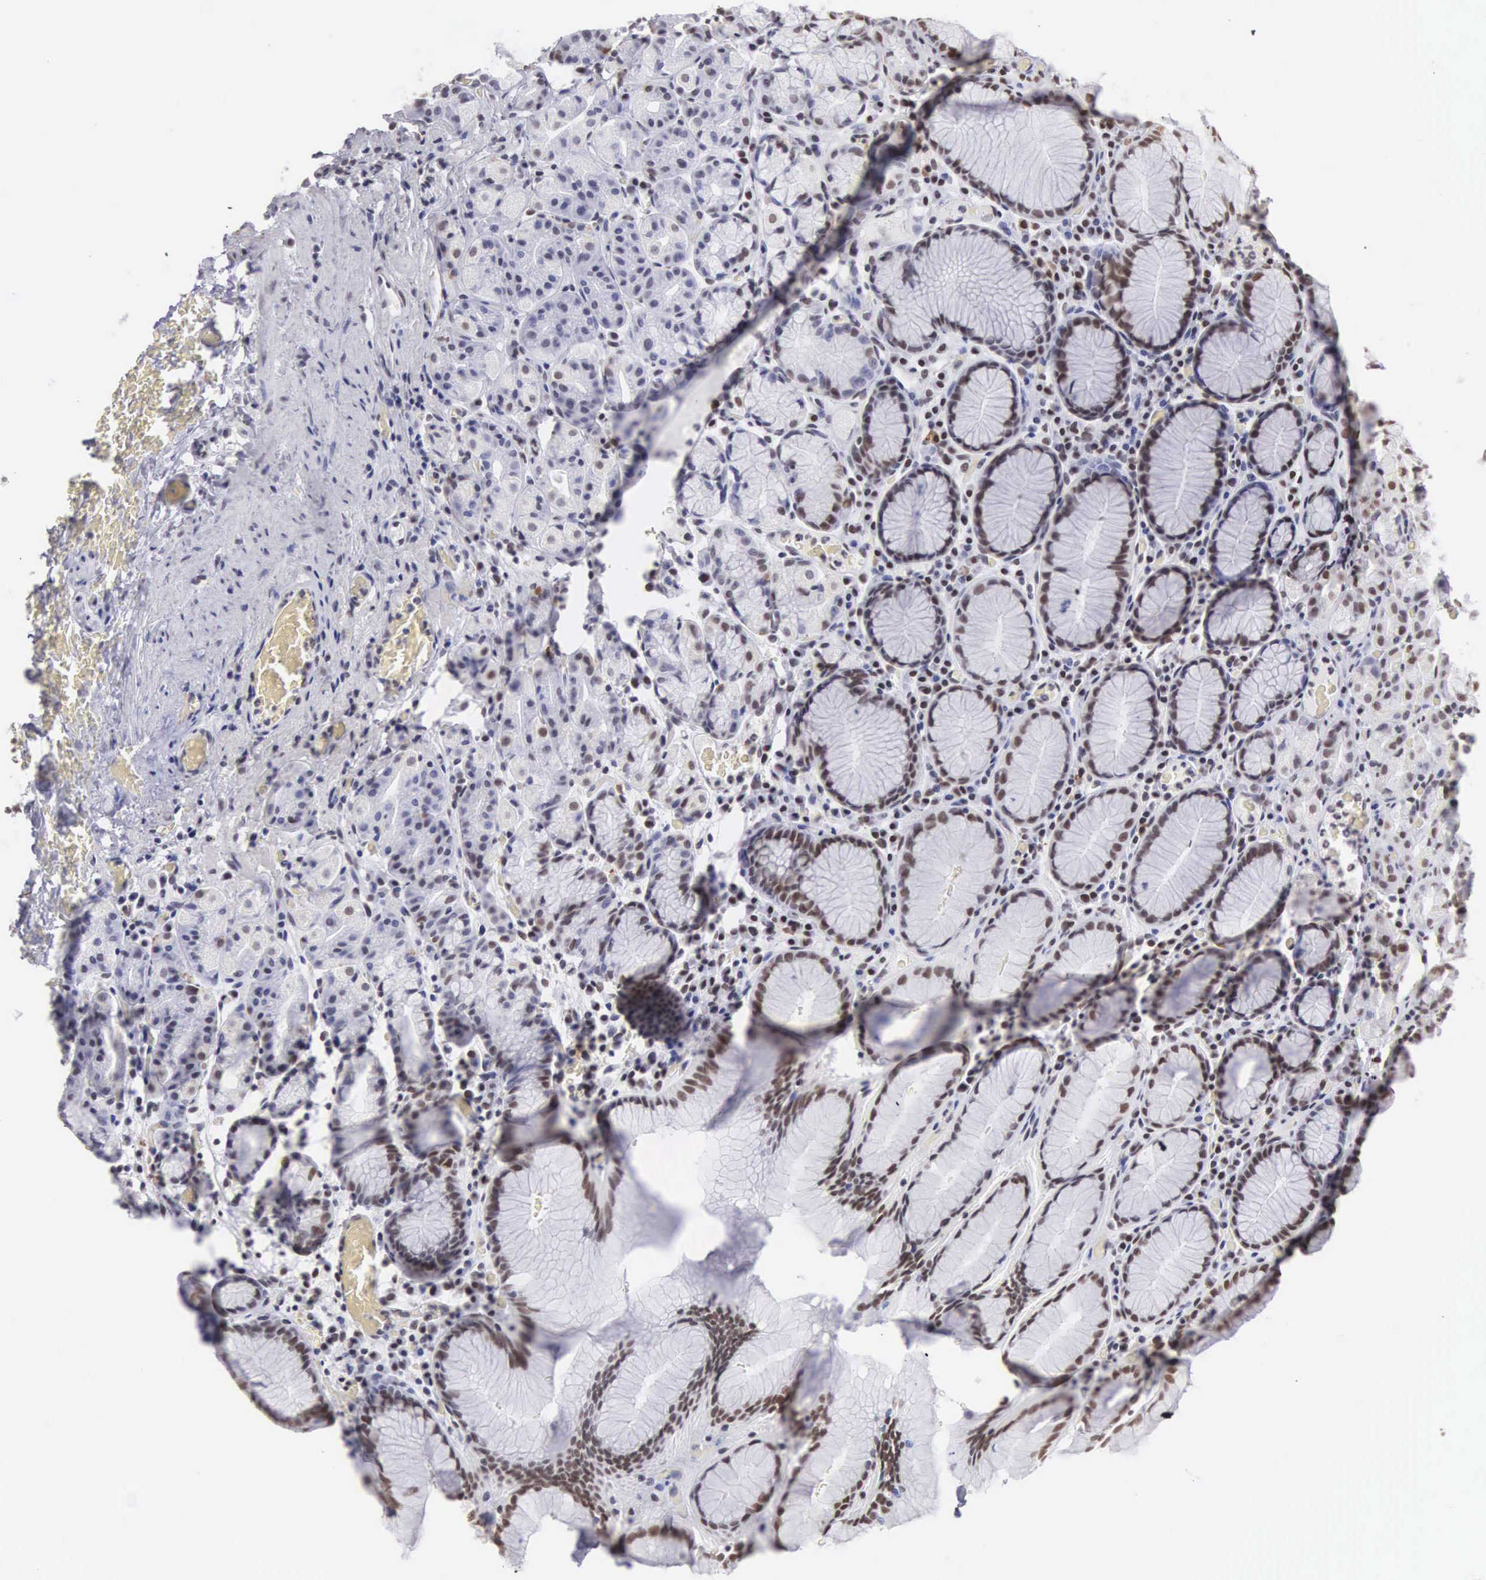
{"staining": {"intensity": "moderate", "quantity": "25%-75%", "location": "nuclear"}, "tissue": "stomach", "cell_type": "Glandular cells", "image_type": "normal", "snomed": [{"axis": "morphology", "description": "Normal tissue, NOS"}, {"axis": "topography", "description": "Stomach, lower"}], "caption": "This is an image of IHC staining of unremarkable stomach, which shows moderate expression in the nuclear of glandular cells.", "gene": "CSTF2", "patient": {"sex": "male", "age": 58}}